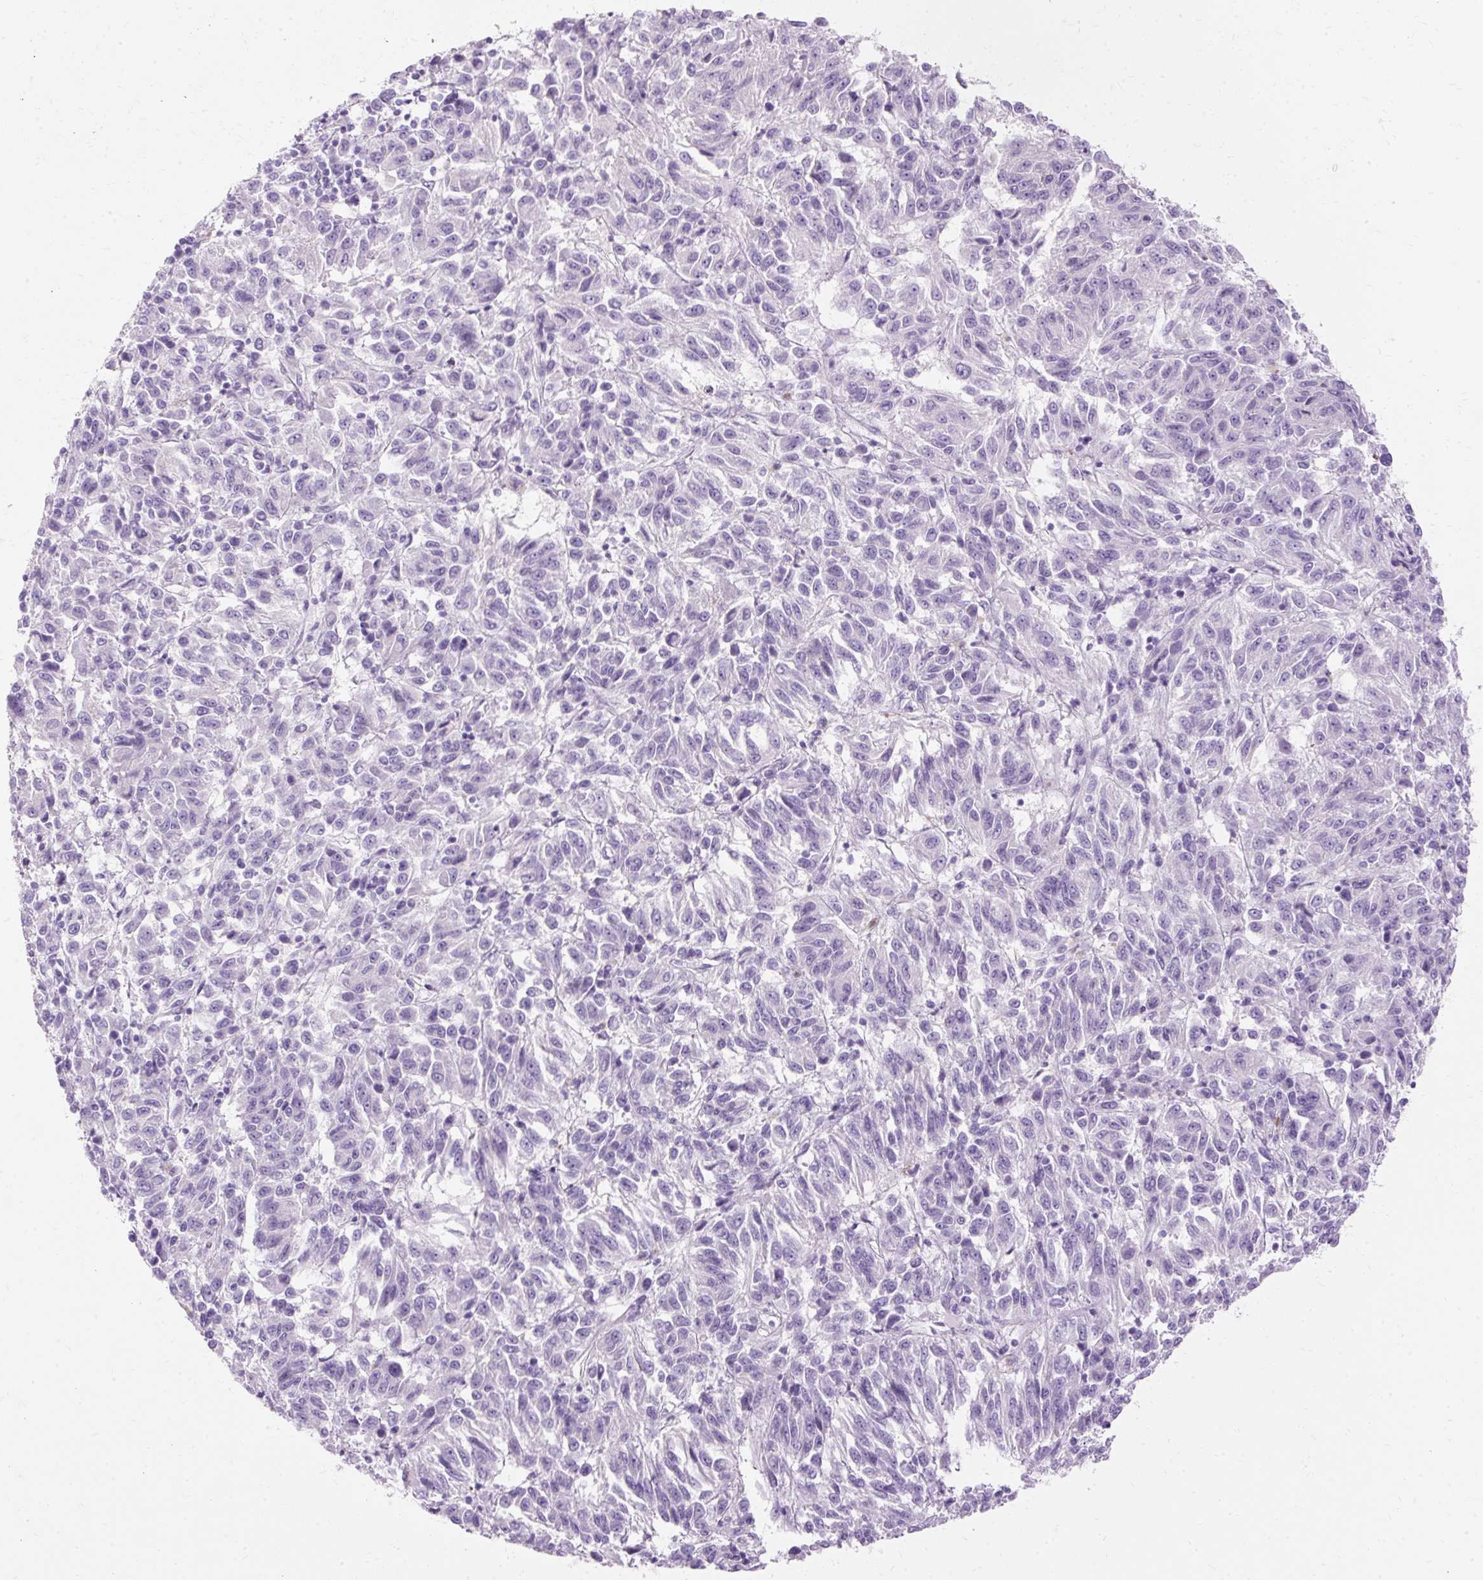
{"staining": {"intensity": "negative", "quantity": "none", "location": "none"}, "tissue": "melanoma", "cell_type": "Tumor cells", "image_type": "cancer", "snomed": [{"axis": "morphology", "description": "Malignant melanoma, Metastatic site"}, {"axis": "topography", "description": "Lung"}], "caption": "Malignant melanoma (metastatic site) stained for a protein using IHC demonstrates no positivity tumor cells.", "gene": "DEFA1", "patient": {"sex": "male", "age": 64}}